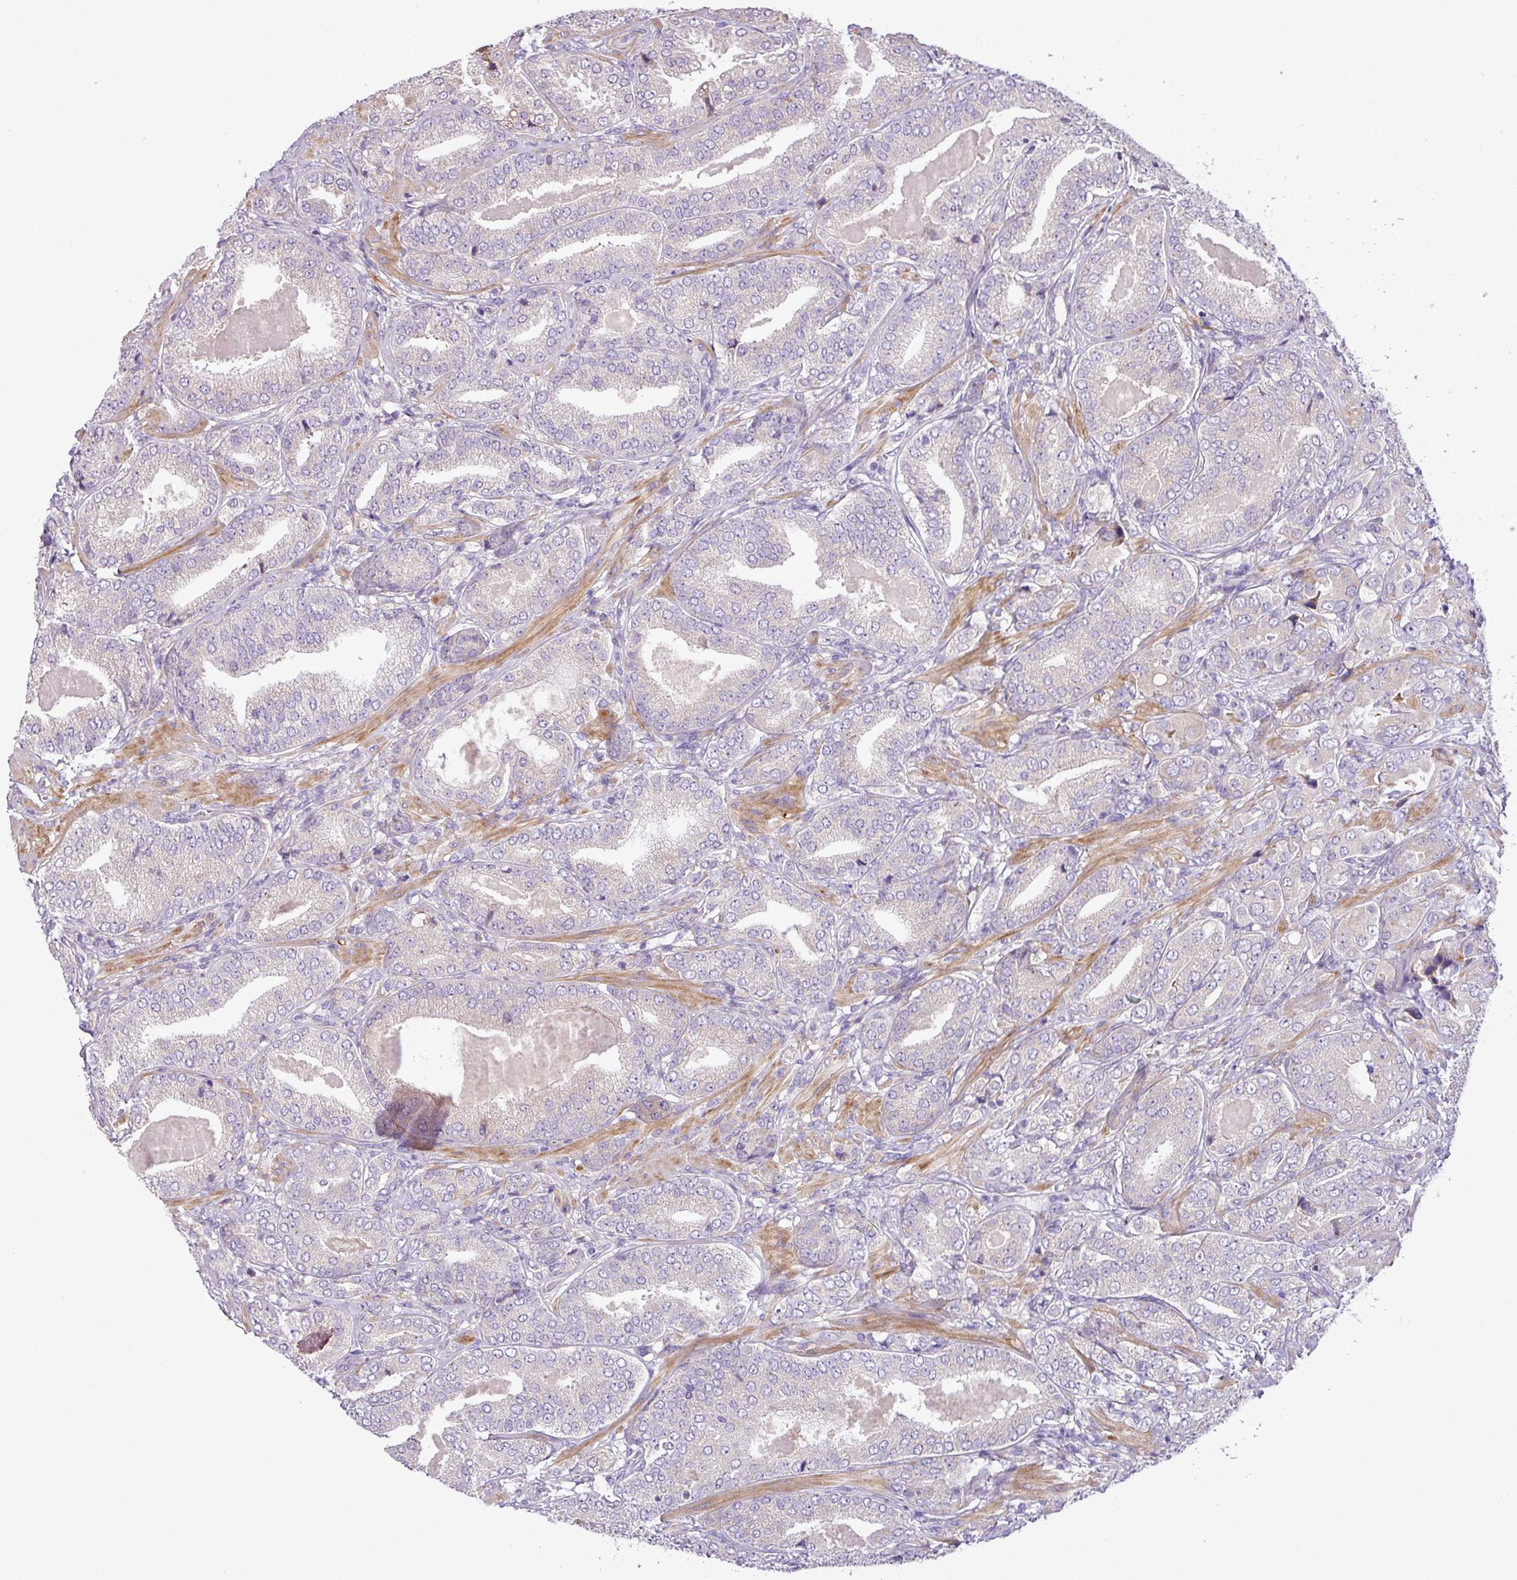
{"staining": {"intensity": "negative", "quantity": "none", "location": "none"}, "tissue": "prostate cancer", "cell_type": "Tumor cells", "image_type": "cancer", "snomed": [{"axis": "morphology", "description": "Adenocarcinoma, High grade"}, {"axis": "topography", "description": "Prostate"}], "caption": "This image is of prostate high-grade adenocarcinoma stained with immunohistochemistry to label a protein in brown with the nuclei are counter-stained blue. There is no staining in tumor cells.", "gene": "MOCS3", "patient": {"sex": "male", "age": 63}}